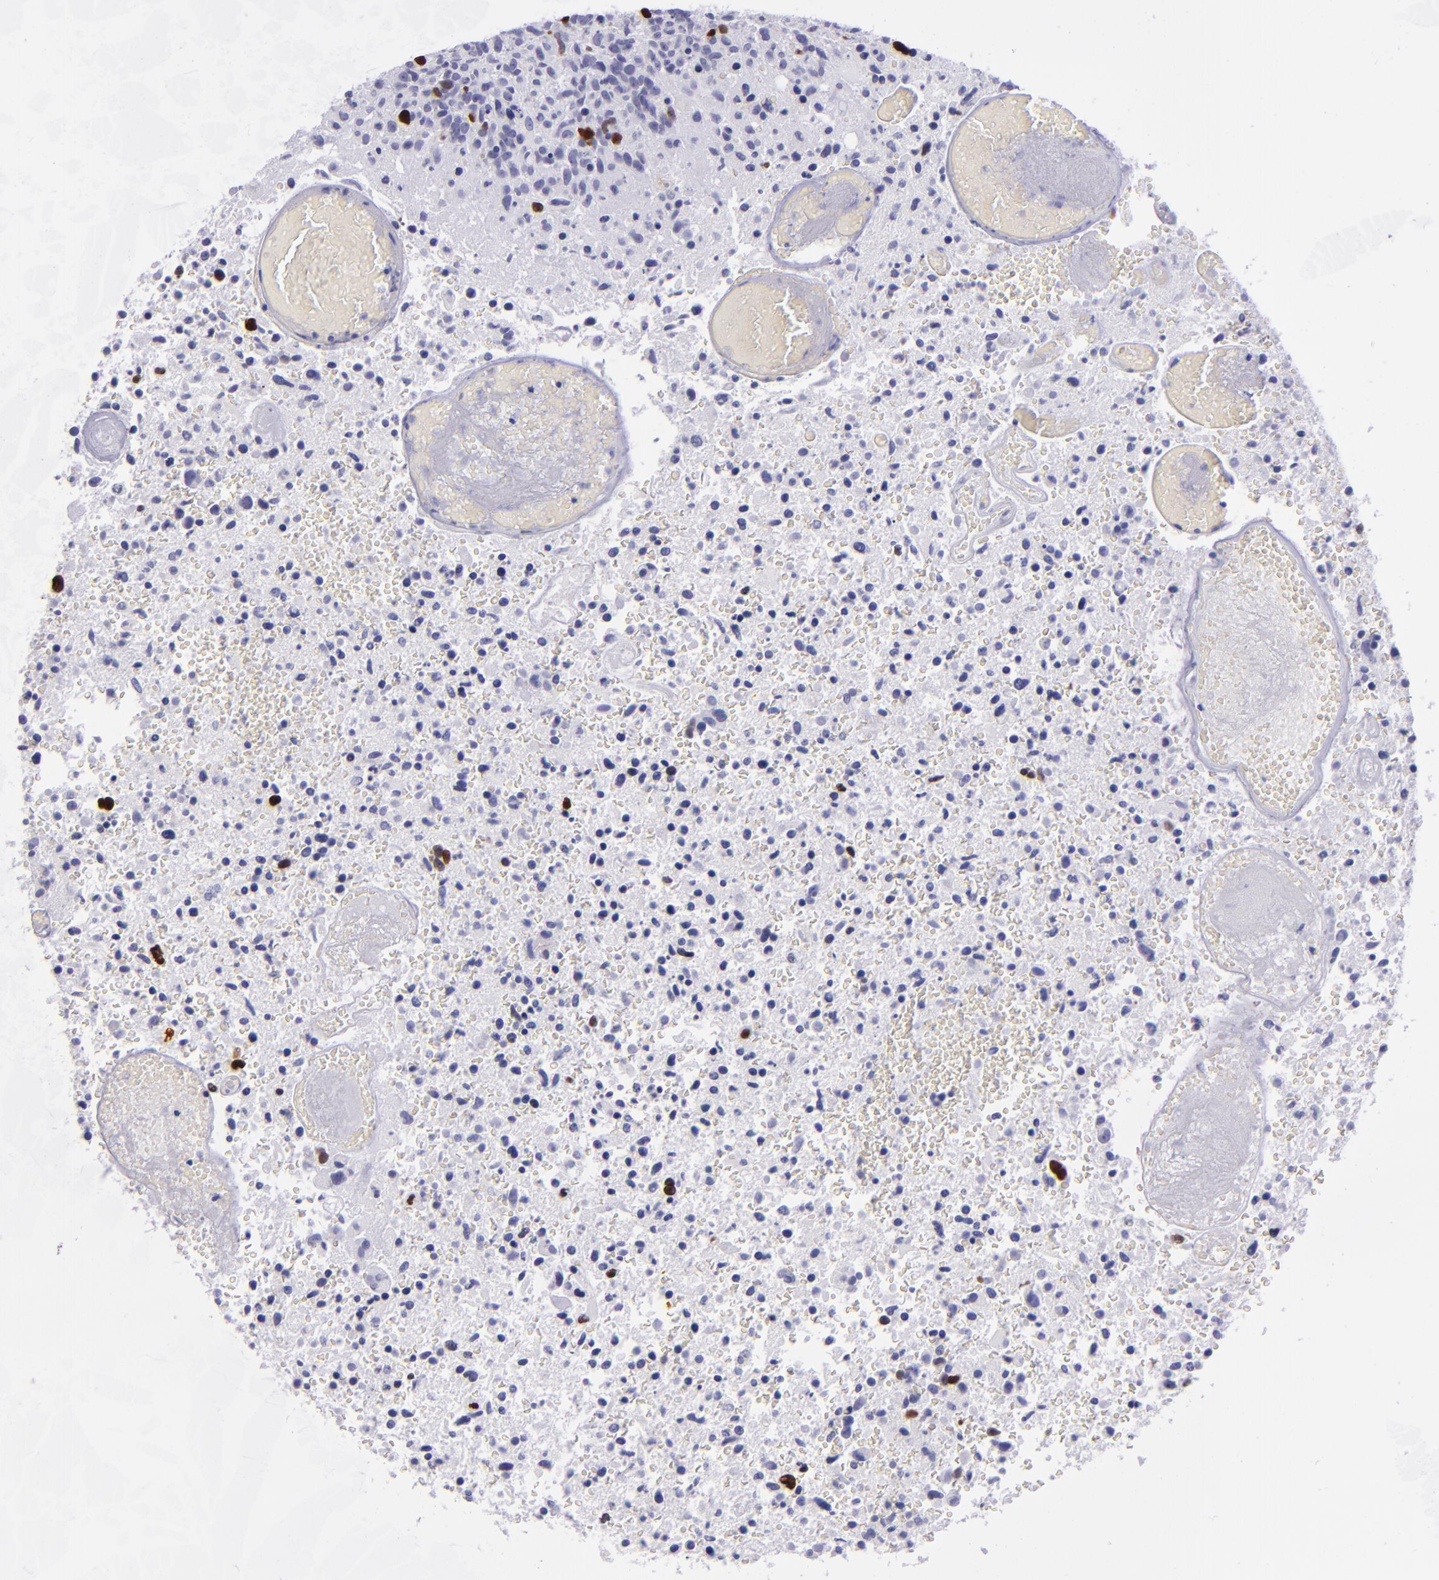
{"staining": {"intensity": "strong", "quantity": "<25%", "location": "nuclear"}, "tissue": "glioma", "cell_type": "Tumor cells", "image_type": "cancer", "snomed": [{"axis": "morphology", "description": "Glioma, malignant, High grade"}, {"axis": "topography", "description": "Brain"}], "caption": "Glioma tissue shows strong nuclear expression in approximately <25% of tumor cells, visualized by immunohistochemistry. Immunohistochemistry (ihc) stains the protein in brown and the nuclei are stained blue.", "gene": "TOP2A", "patient": {"sex": "male", "age": 72}}